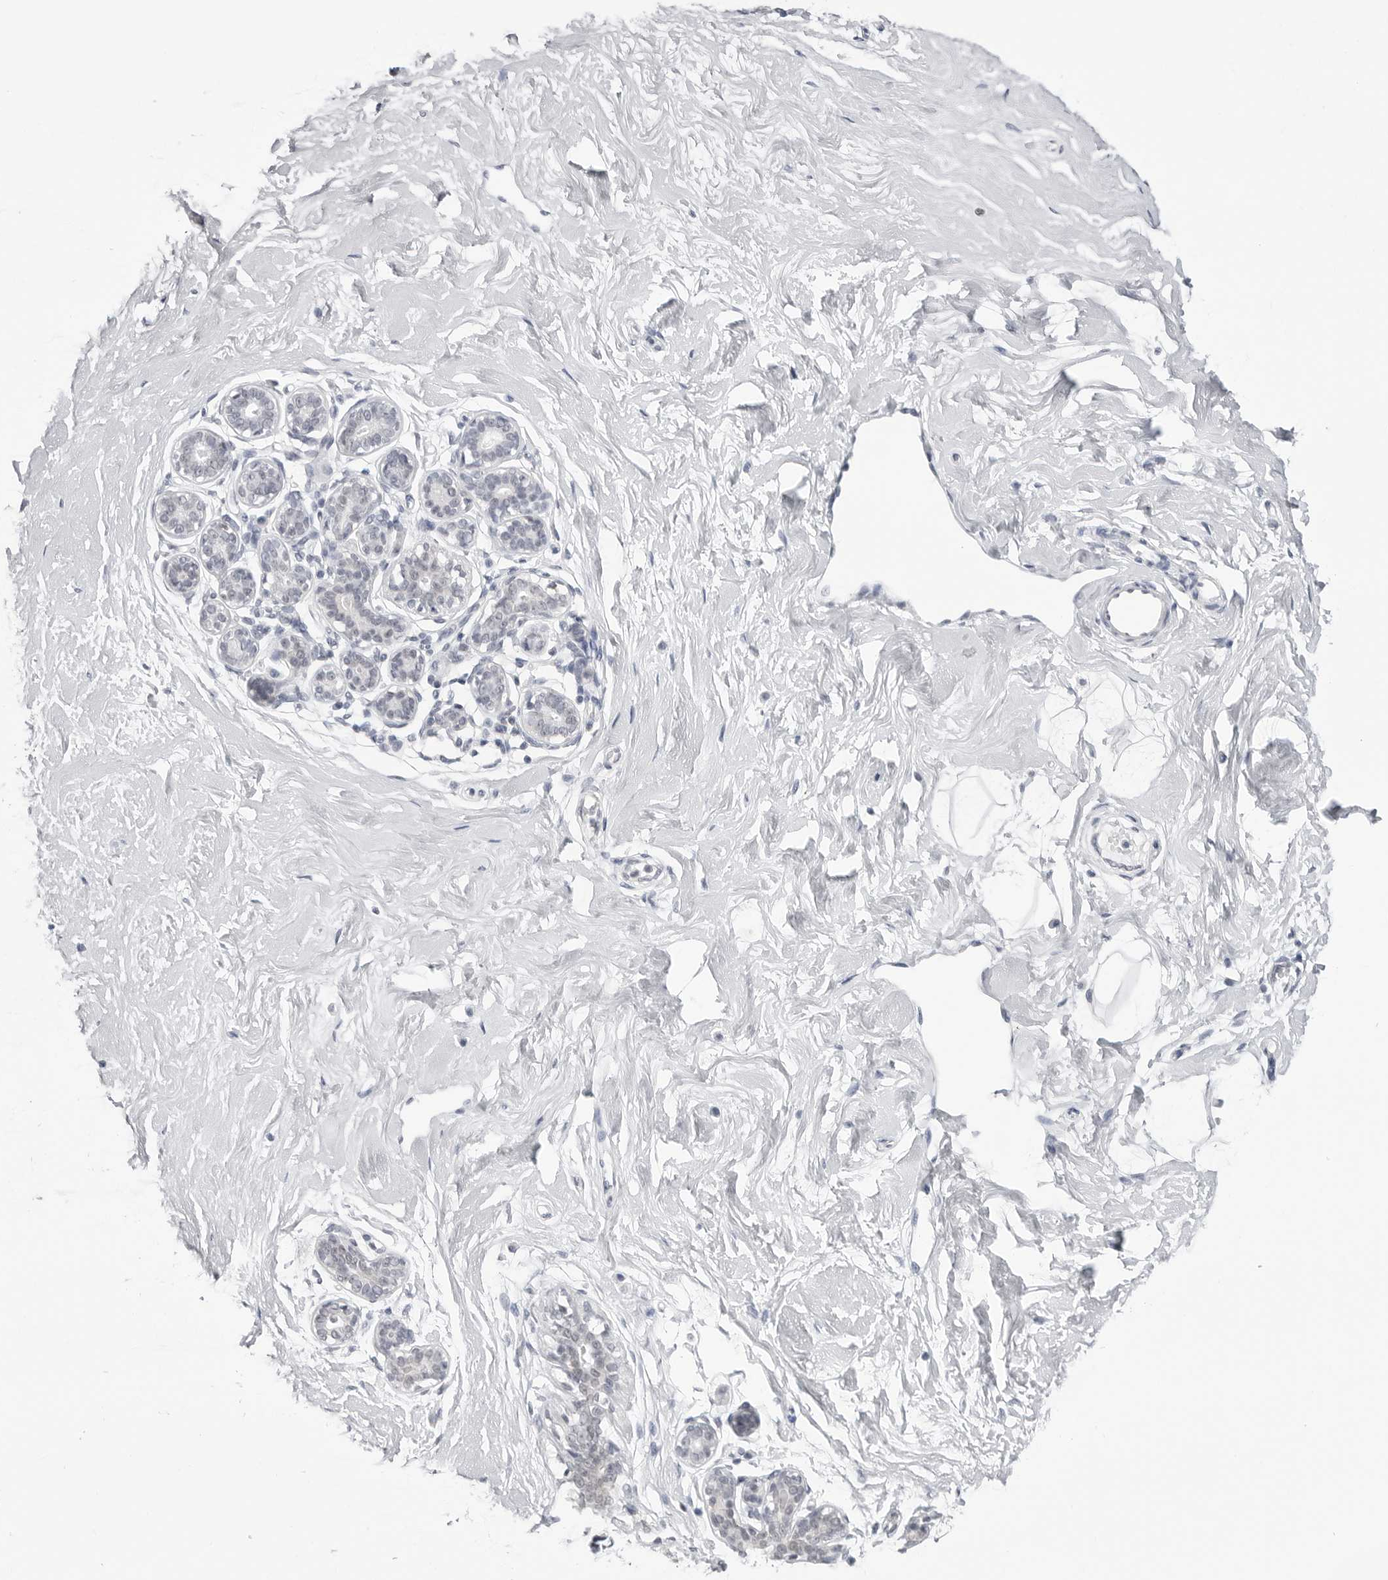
{"staining": {"intensity": "weak", "quantity": "<25%", "location": "cytoplasmic/membranous"}, "tissue": "breast", "cell_type": "Adipocytes", "image_type": "normal", "snomed": [{"axis": "morphology", "description": "Normal tissue, NOS"}, {"axis": "morphology", "description": "Adenoma, NOS"}, {"axis": "topography", "description": "Breast"}], "caption": "Immunohistochemical staining of normal breast exhibits no significant expression in adipocytes.", "gene": "YWHAG", "patient": {"sex": "female", "age": 23}}